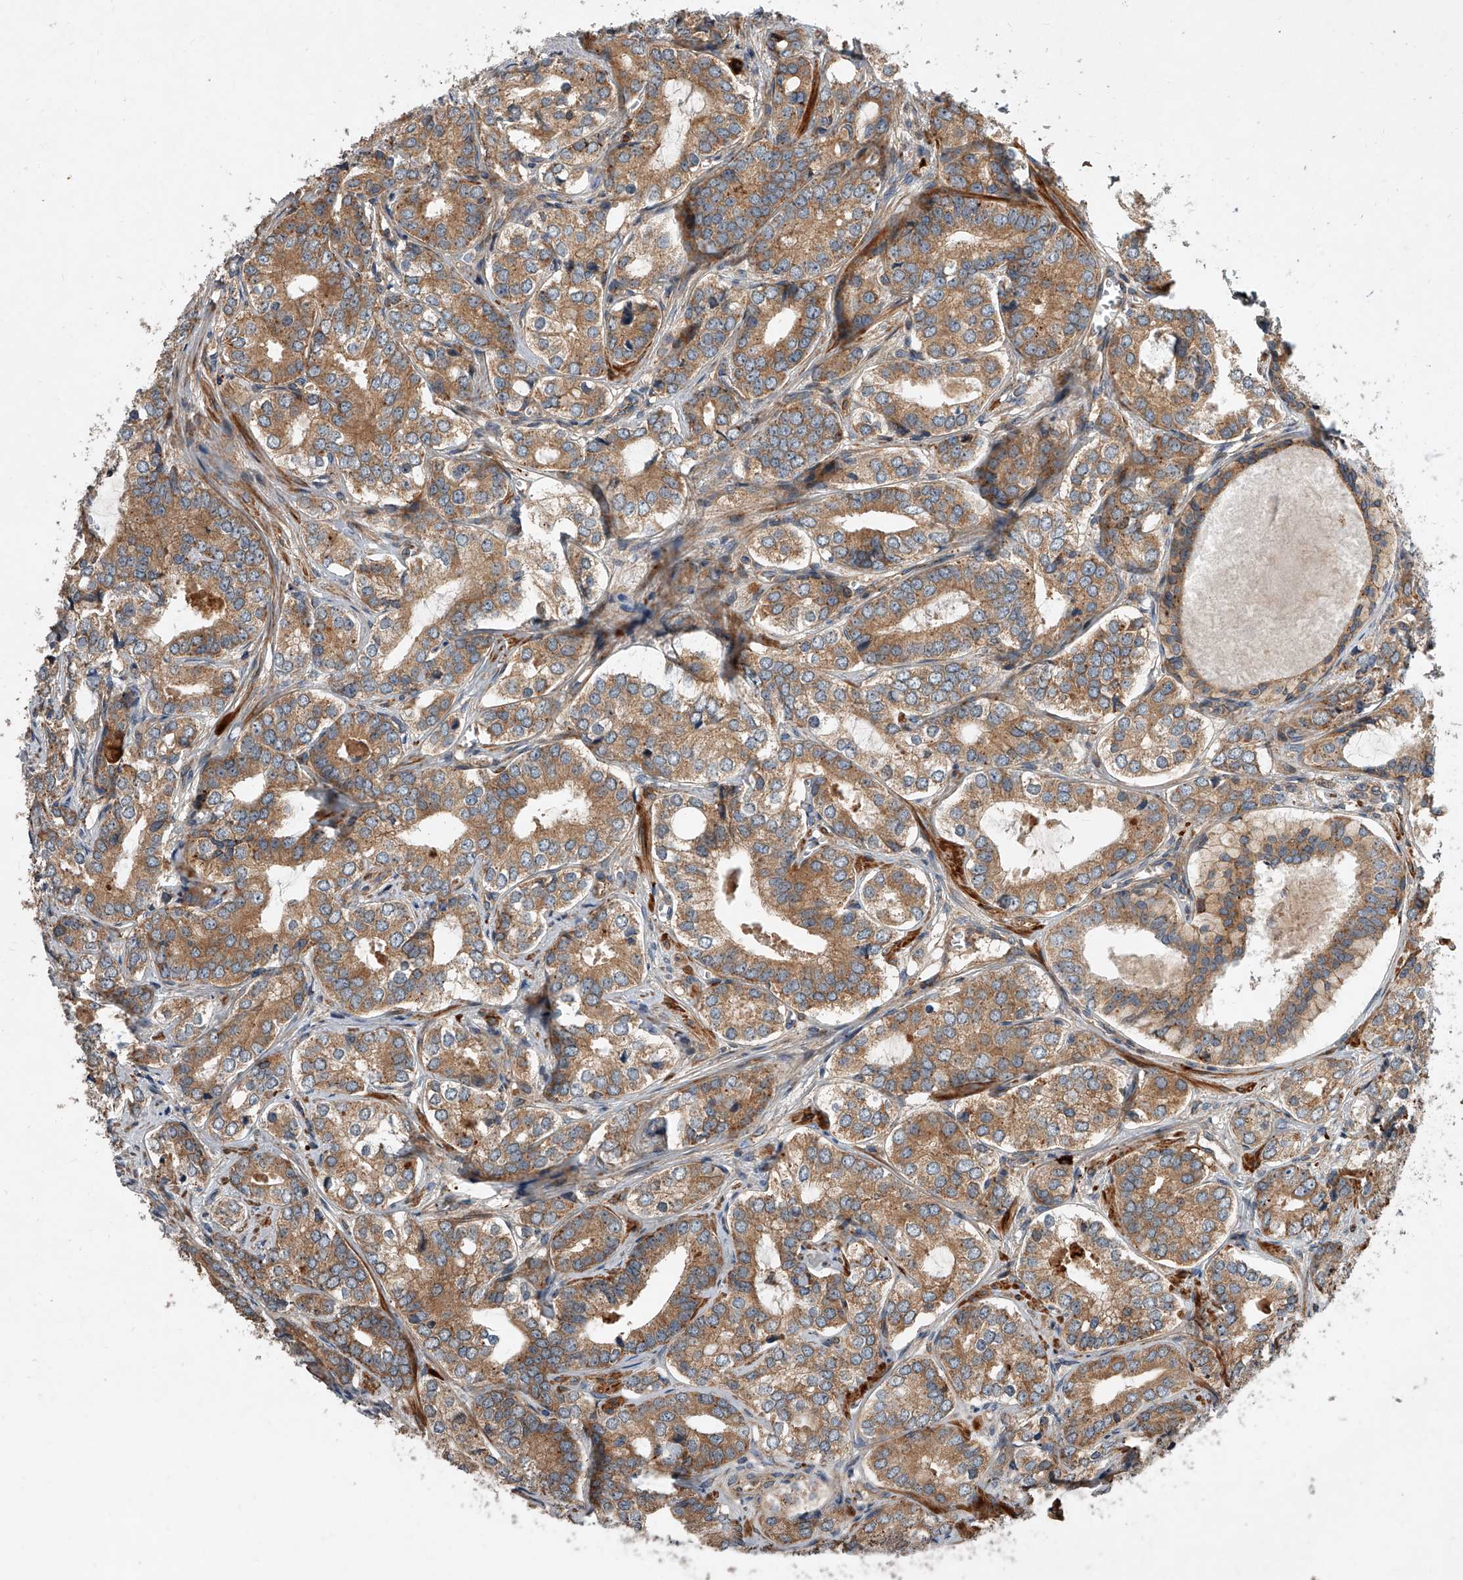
{"staining": {"intensity": "moderate", "quantity": ">75%", "location": "cytoplasmic/membranous"}, "tissue": "prostate cancer", "cell_type": "Tumor cells", "image_type": "cancer", "snomed": [{"axis": "morphology", "description": "Adenocarcinoma, High grade"}, {"axis": "topography", "description": "Prostate"}], "caption": "The image displays a brown stain indicating the presence of a protein in the cytoplasmic/membranous of tumor cells in prostate cancer. The staining was performed using DAB, with brown indicating positive protein expression. Nuclei are stained blue with hematoxylin.", "gene": "USP47", "patient": {"sex": "male", "age": 62}}